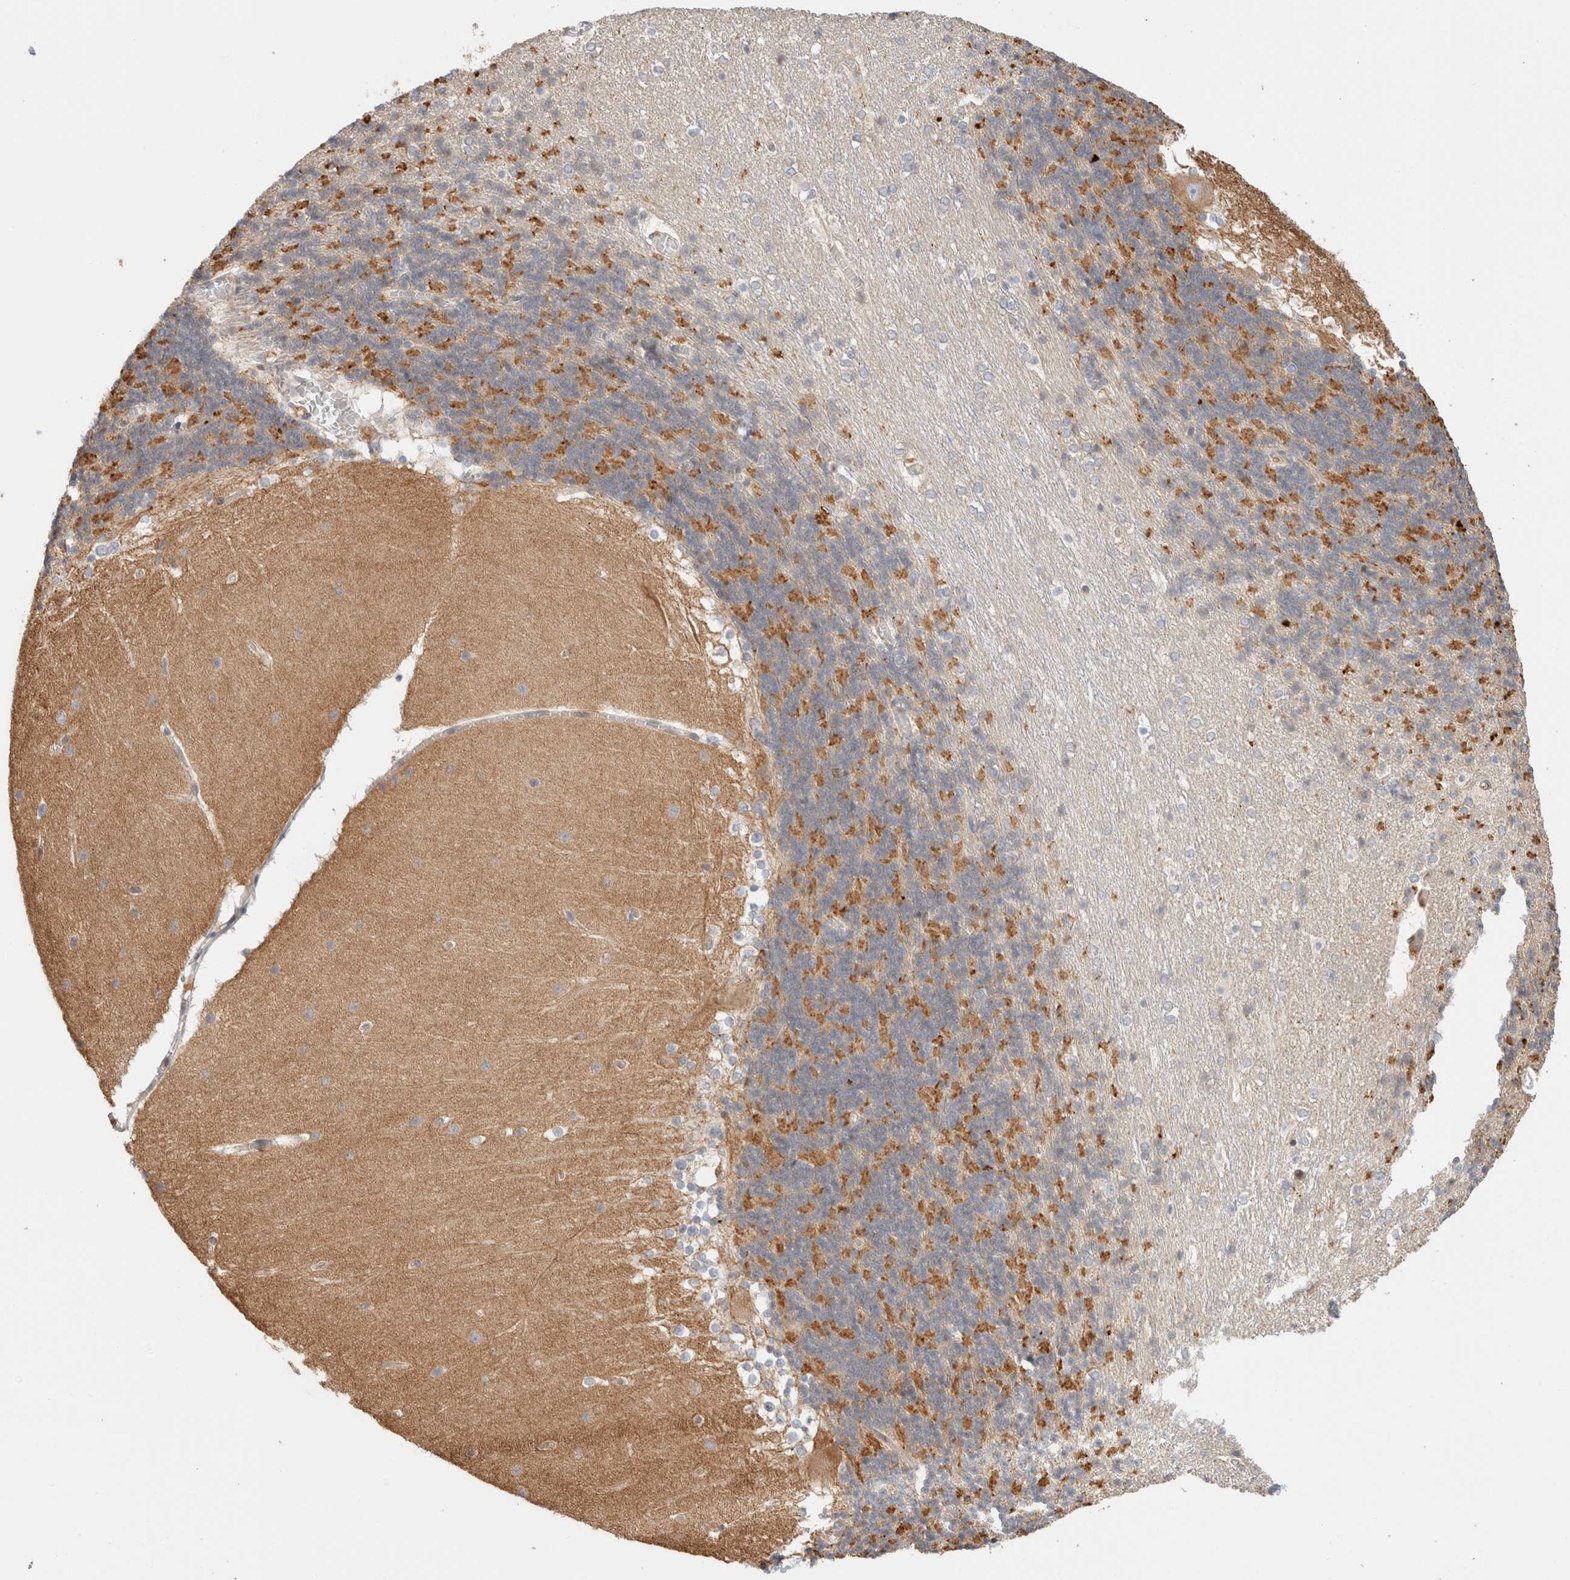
{"staining": {"intensity": "moderate", "quantity": "25%-75%", "location": "cytoplasmic/membranous,nuclear"}, "tissue": "cerebellum", "cell_type": "Cells in granular layer", "image_type": "normal", "snomed": [{"axis": "morphology", "description": "Normal tissue, NOS"}, {"axis": "topography", "description": "Cerebellum"}], "caption": "Immunohistochemistry (DAB (3,3'-diaminobenzidine)) staining of unremarkable human cerebellum exhibits moderate cytoplasmic/membranous,nuclear protein staining in approximately 25%-75% of cells in granular layer. Using DAB (brown) and hematoxylin (blue) stains, captured at high magnification using brightfield microscopy.", "gene": "ID3", "patient": {"sex": "female", "age": 19}}